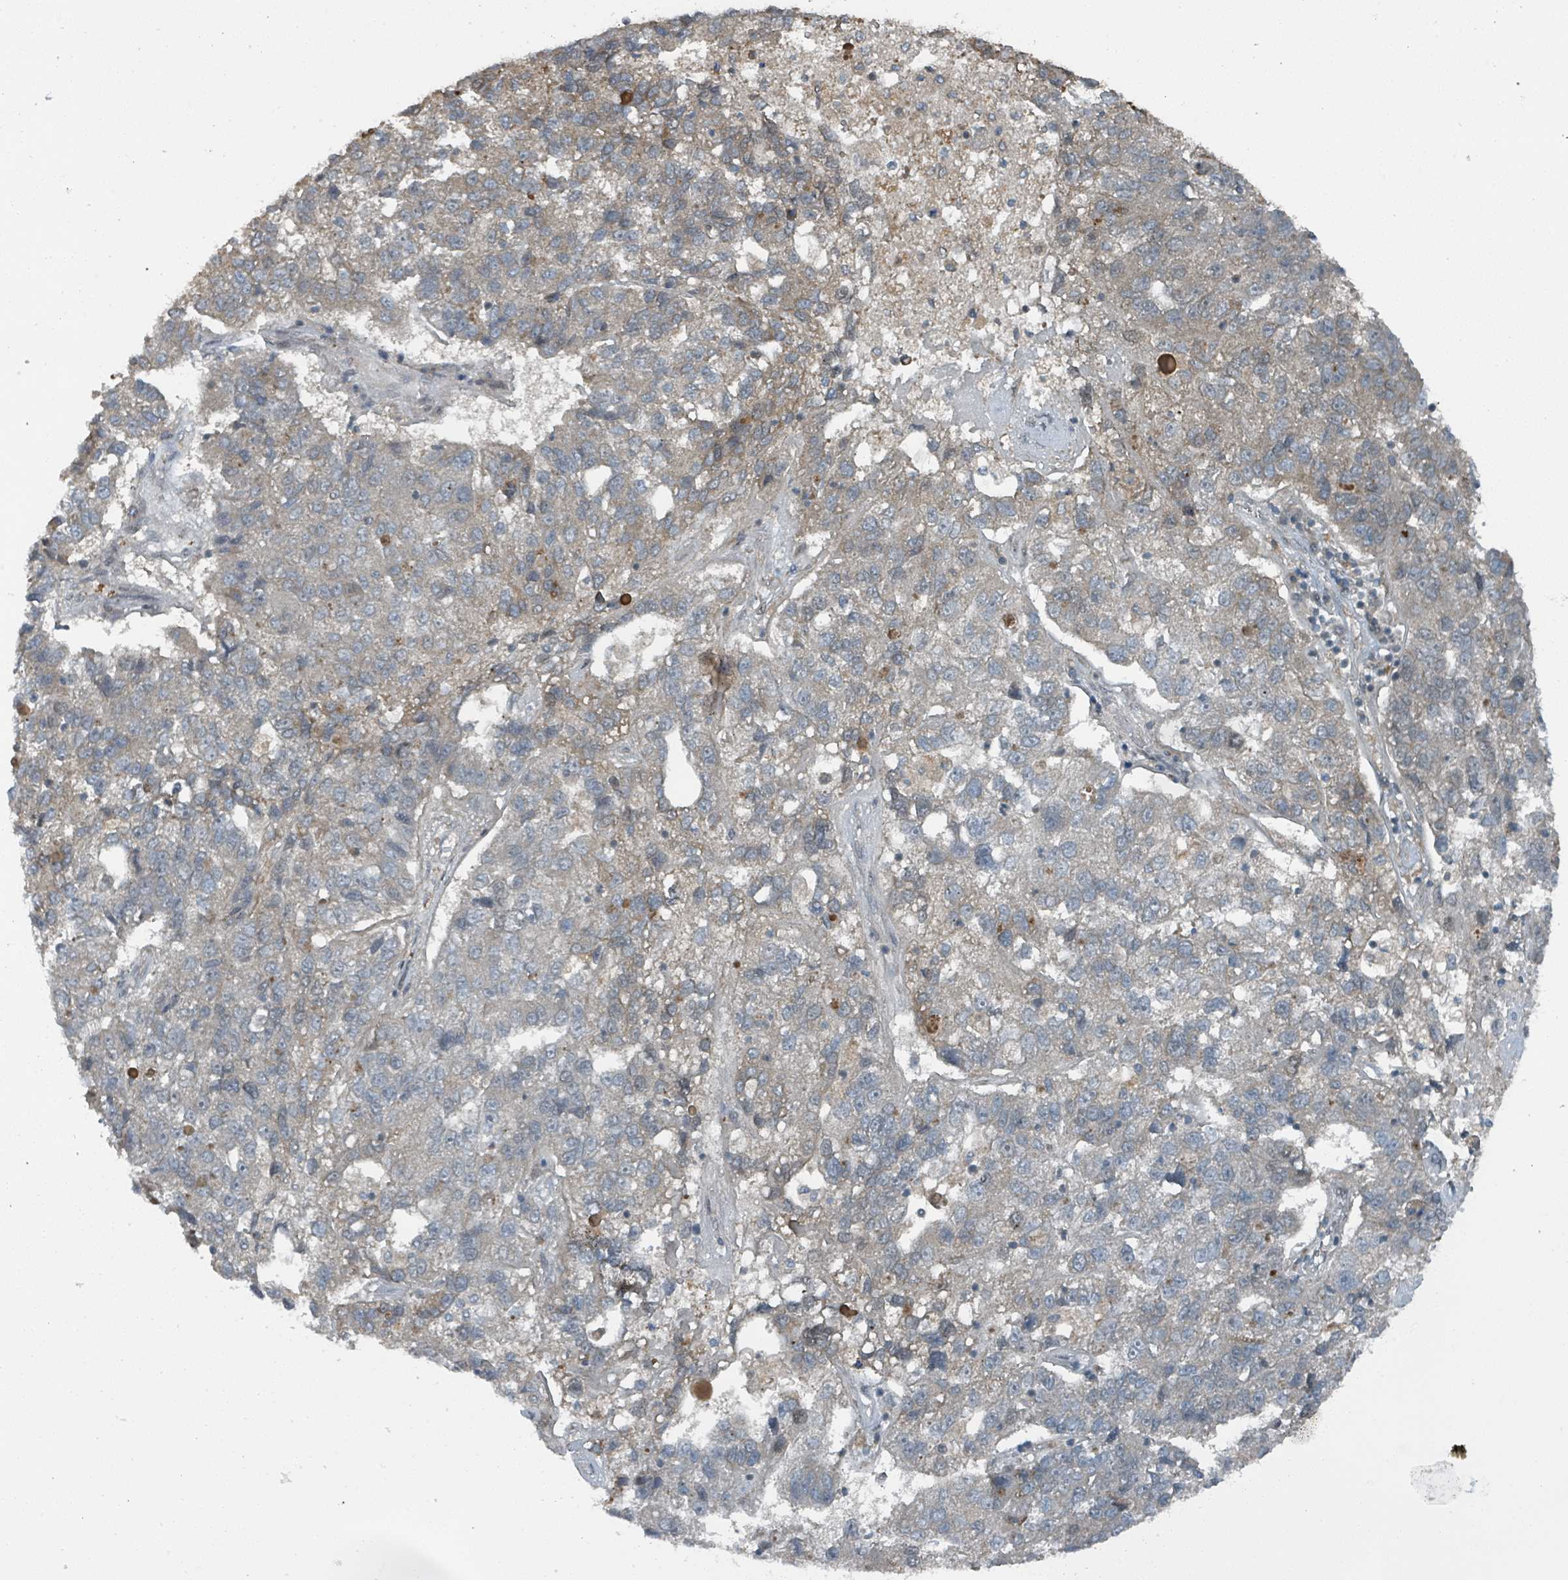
{"staining": {"intensity": "negative", "quantity": "none", "location": "none"}, "tissue": "pancreatic cancer", "cell_type": "Tumor cells", "image_type": "cancer", "snomed": [{"axis": "morphology", "description": "Adenocarcinoma, NOS"}, {"axis": "topography", "description": "Pancreas"}], "caption": "This is a micrograph of immunohistochemistry staining of pancreatic adenocarcinoma, which shows no staining in tumor cells. (DAB (3,3'-diaminobenzidine) IHC with hematoxylin counter stain).", "gene": "PHIP", "patient": {"sex": "female", "age": 61}}